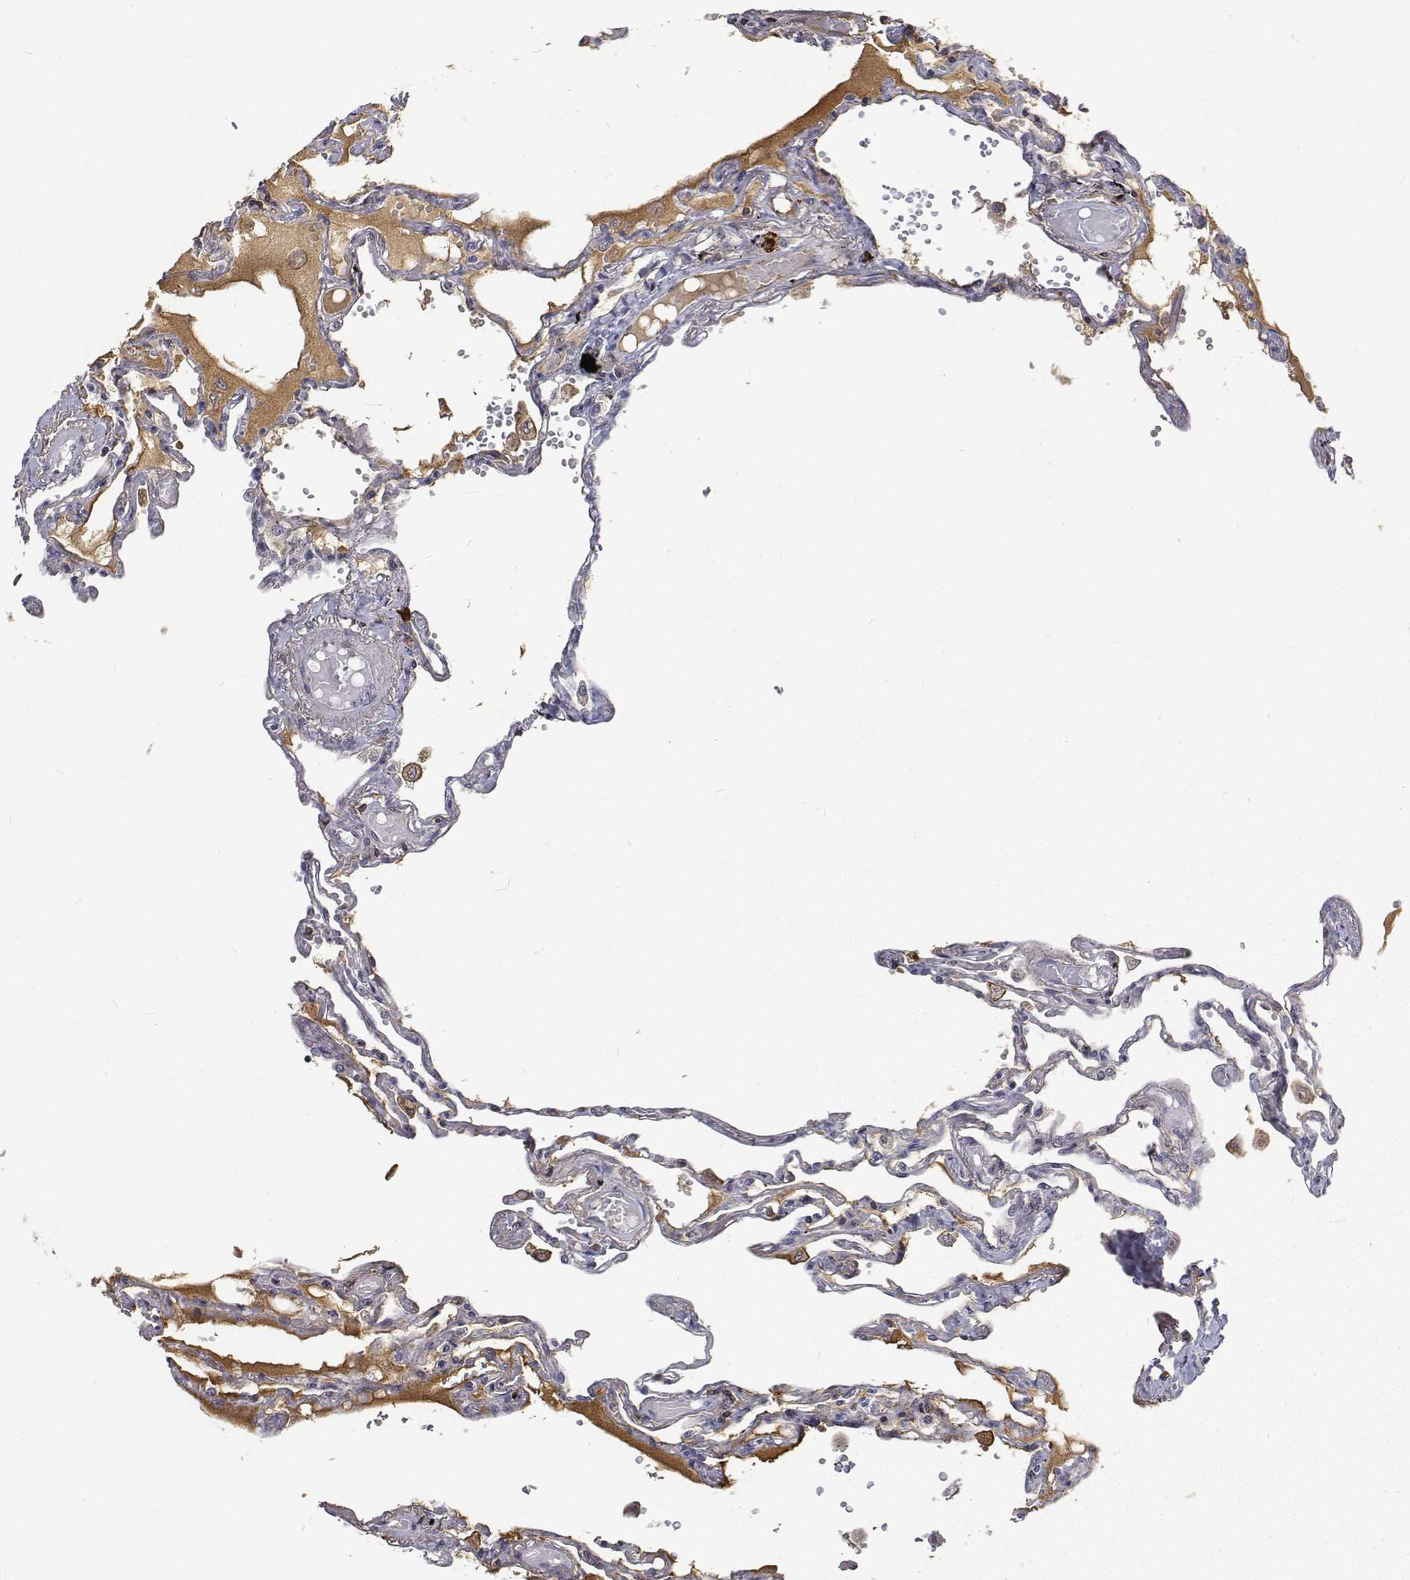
{"staining": {"intensity": "negative", "quantity": "none", "location": "none"}, "tissue": "lung", "cell_type": "Alveolar cells", "image_type": "normal", "snomed": [{"axis": "morphology", "description": "Normal tissue, NOS"}, {"axis": "morphology", "description": "Adenocarcinoma, NOS"}, {"axis": "topography", "description": "Cartilage tissue"}, {"axis": "topography", "description": "Lung"}], "caption": "Protein analysis of benign lung displays no significant expression in alveolar cells. (DAB (3,3'-diaminobenzidine) IHC with hematoxylin counter stain).", "gene": "ATRX", "patient": {"sex": "female", "age": 67}}